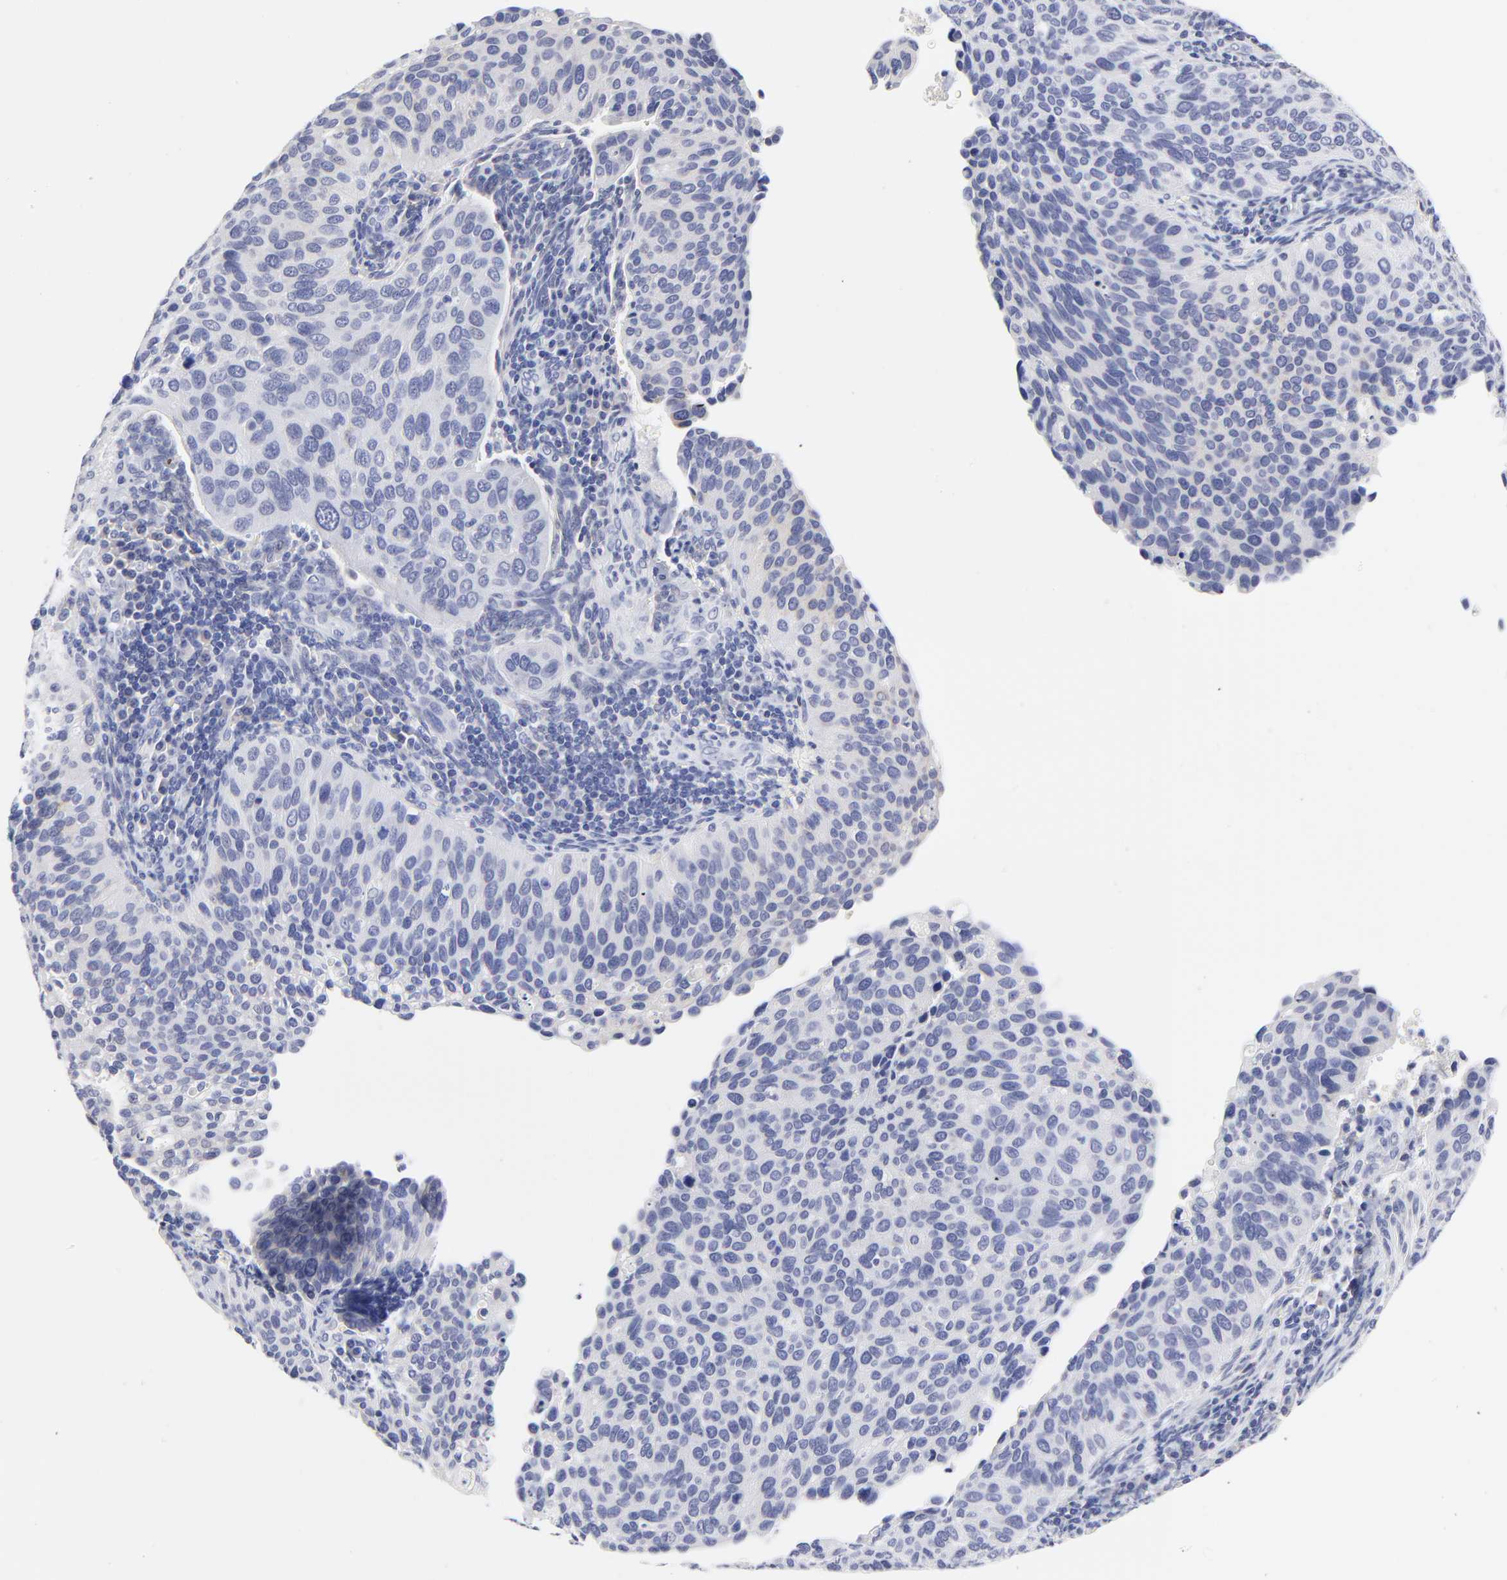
{"staining": {"intensity": "negative", "quantity": "none", "location": "none"}, "tissue": "cervical cancer", "cell_type": "Tumor cells", "image_type": "cancer", "snomed": [{"axis": "morphology", "description": "Adenocarcinoma, NOS"}, {"axis": "topography", "description": "Cervix"}], "caption": "Immunohistochemistry histopathology image of human cervical cancer stained for a protein (brown), which exhibits no positivity in tumor cells.", "gene": "DUSP9", "patient": {"sex": "female", "age": 29}}